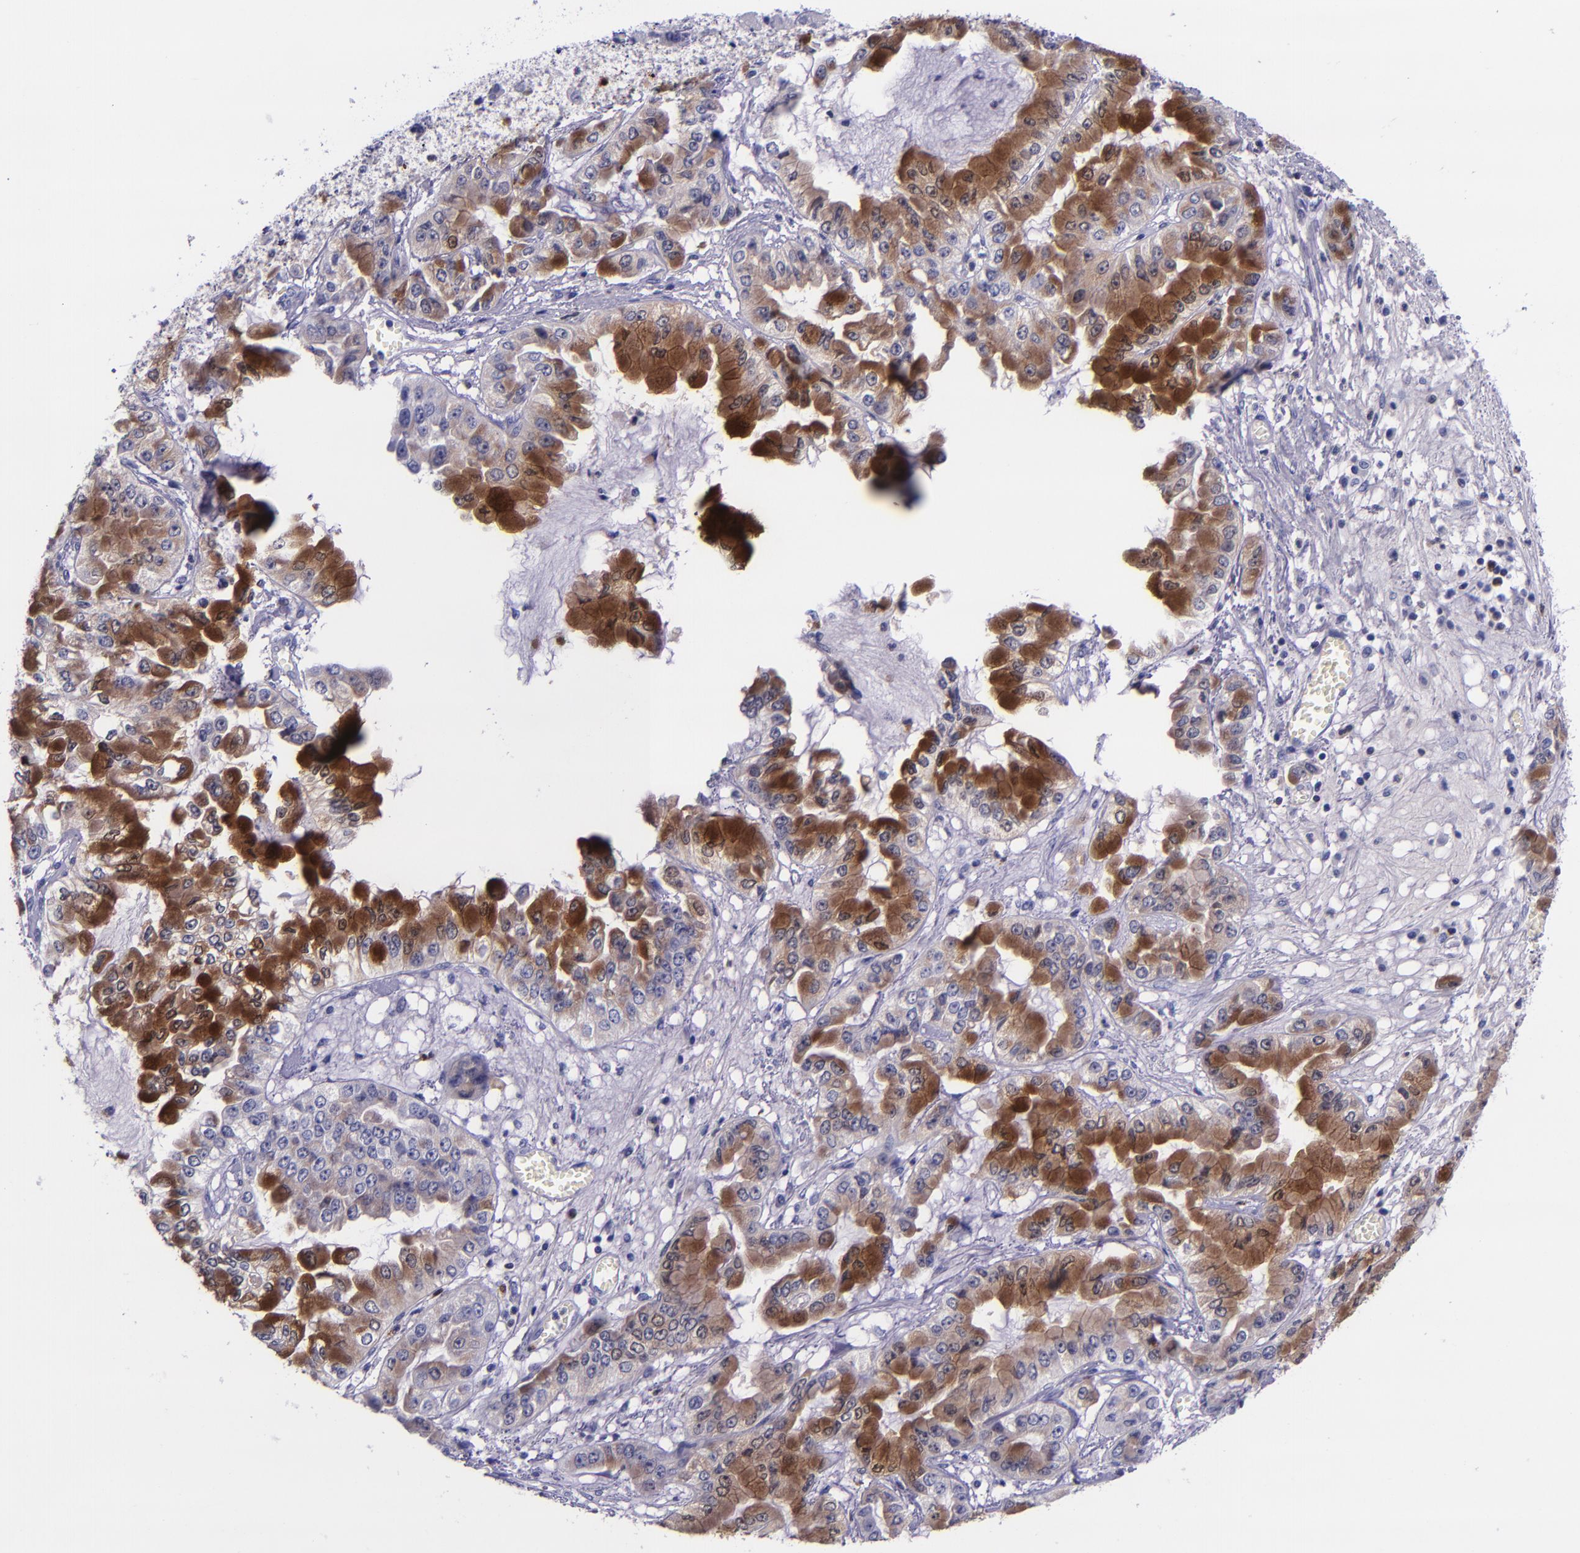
{"staining": {"intensity": "strong", "quantity": "25%-75%", "location": "cytoplasmic/membranous"}, "tissue": "liver cancer", "cell_type": "Tumor cells", "image_type": "cancer", "snomed": [{"axis": "morphology", "description": "Cholangiocarcinoma"}, {"axis": "topography", "description": "Liver"}], "caption": "A high amount of strong cytoplasmic/membranous positivity is identified in about 25%-75% of tumor cells in cholangiocarcinoma (liver) tissue.", "gene": "SLPI", "patient": {"sex": "female", "age": 79}}